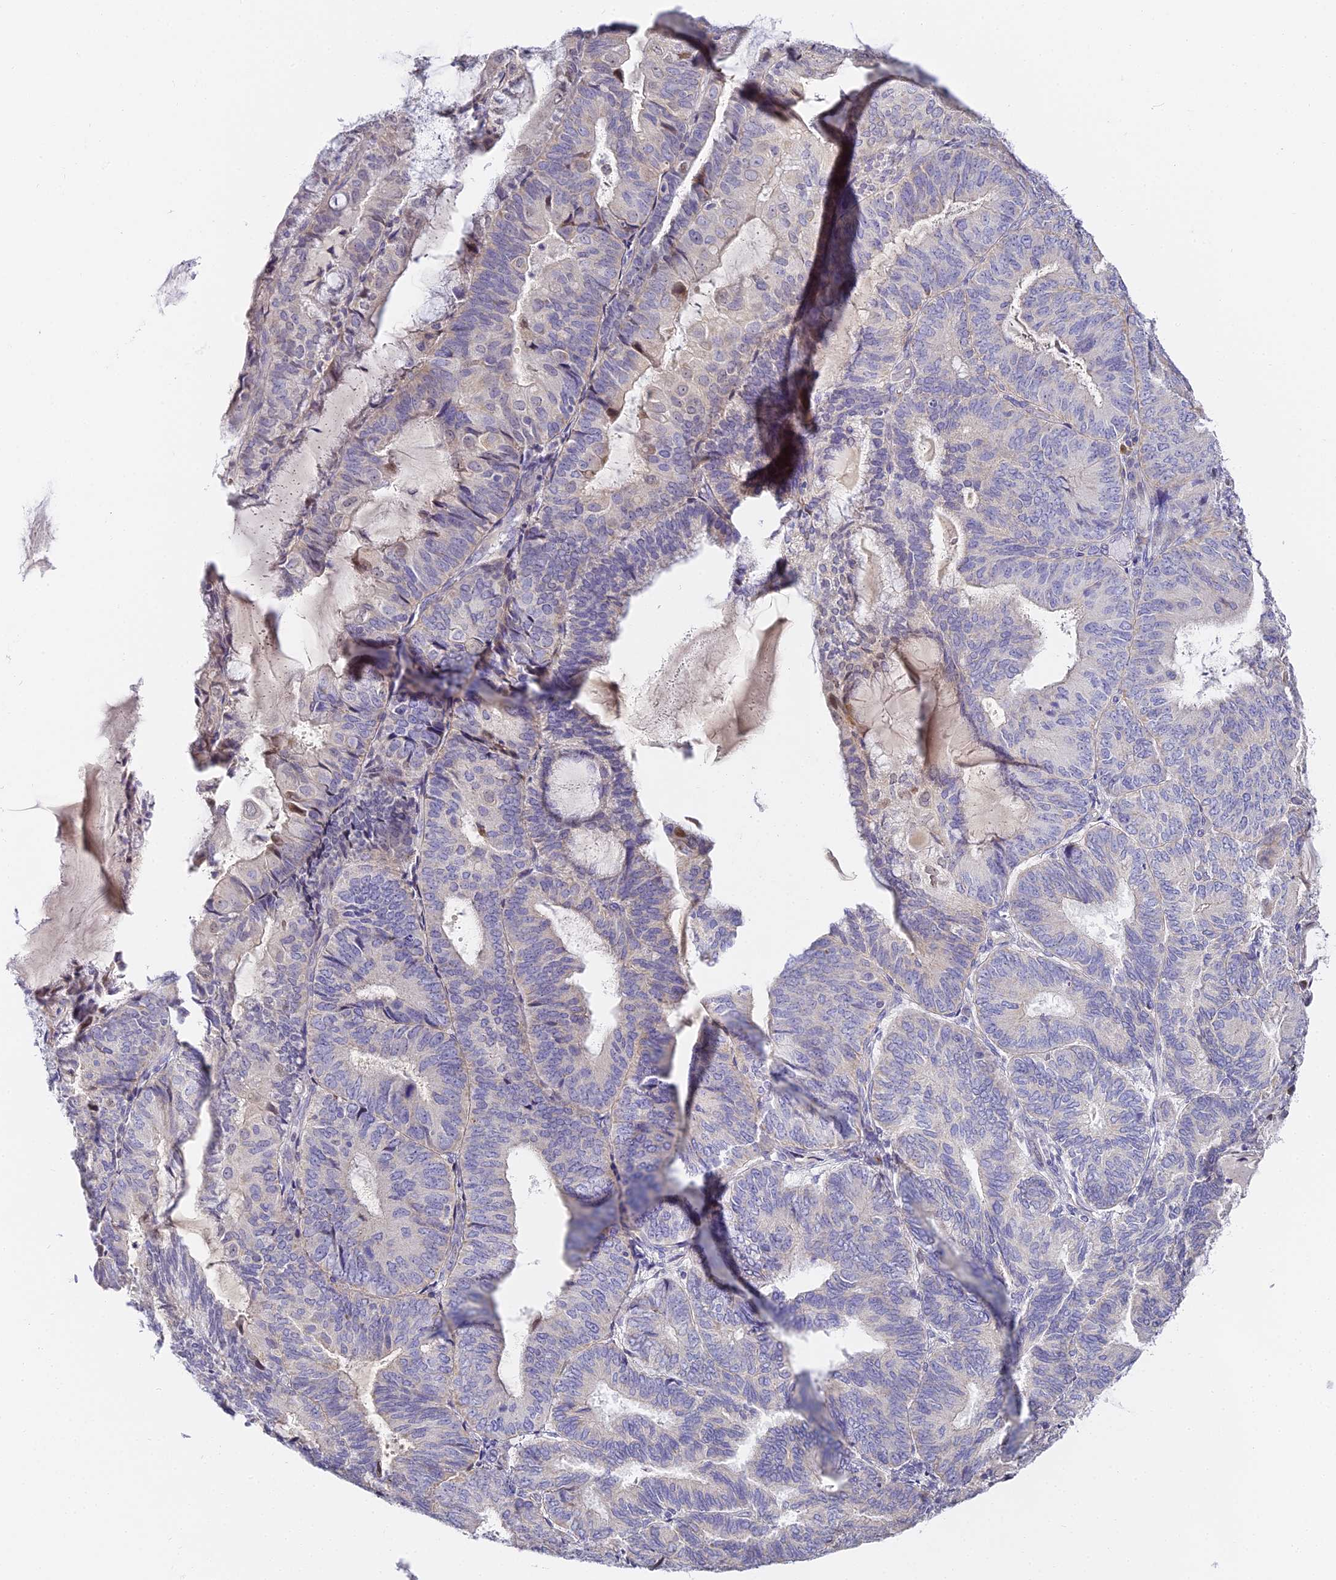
{"staining": {"intensity": "negative", "quantity": "none", "location": "none"}, "tissue": "endometrial cancer", "cell_type": "Tumor cells", "image_type": "cancer", "snomed": [{"axis": "morphology", "description": "Adenocarcinoma, NOS"}, {"axis": "topography", "description": "Endometrium"}], "caption": "This is an immunohistochemistry (IHC) histopathology image of endometrial cancer. There is no positivity in tumor cells.", "gene": "SERP1", "patient": {"sex": "female", "age": 81}}